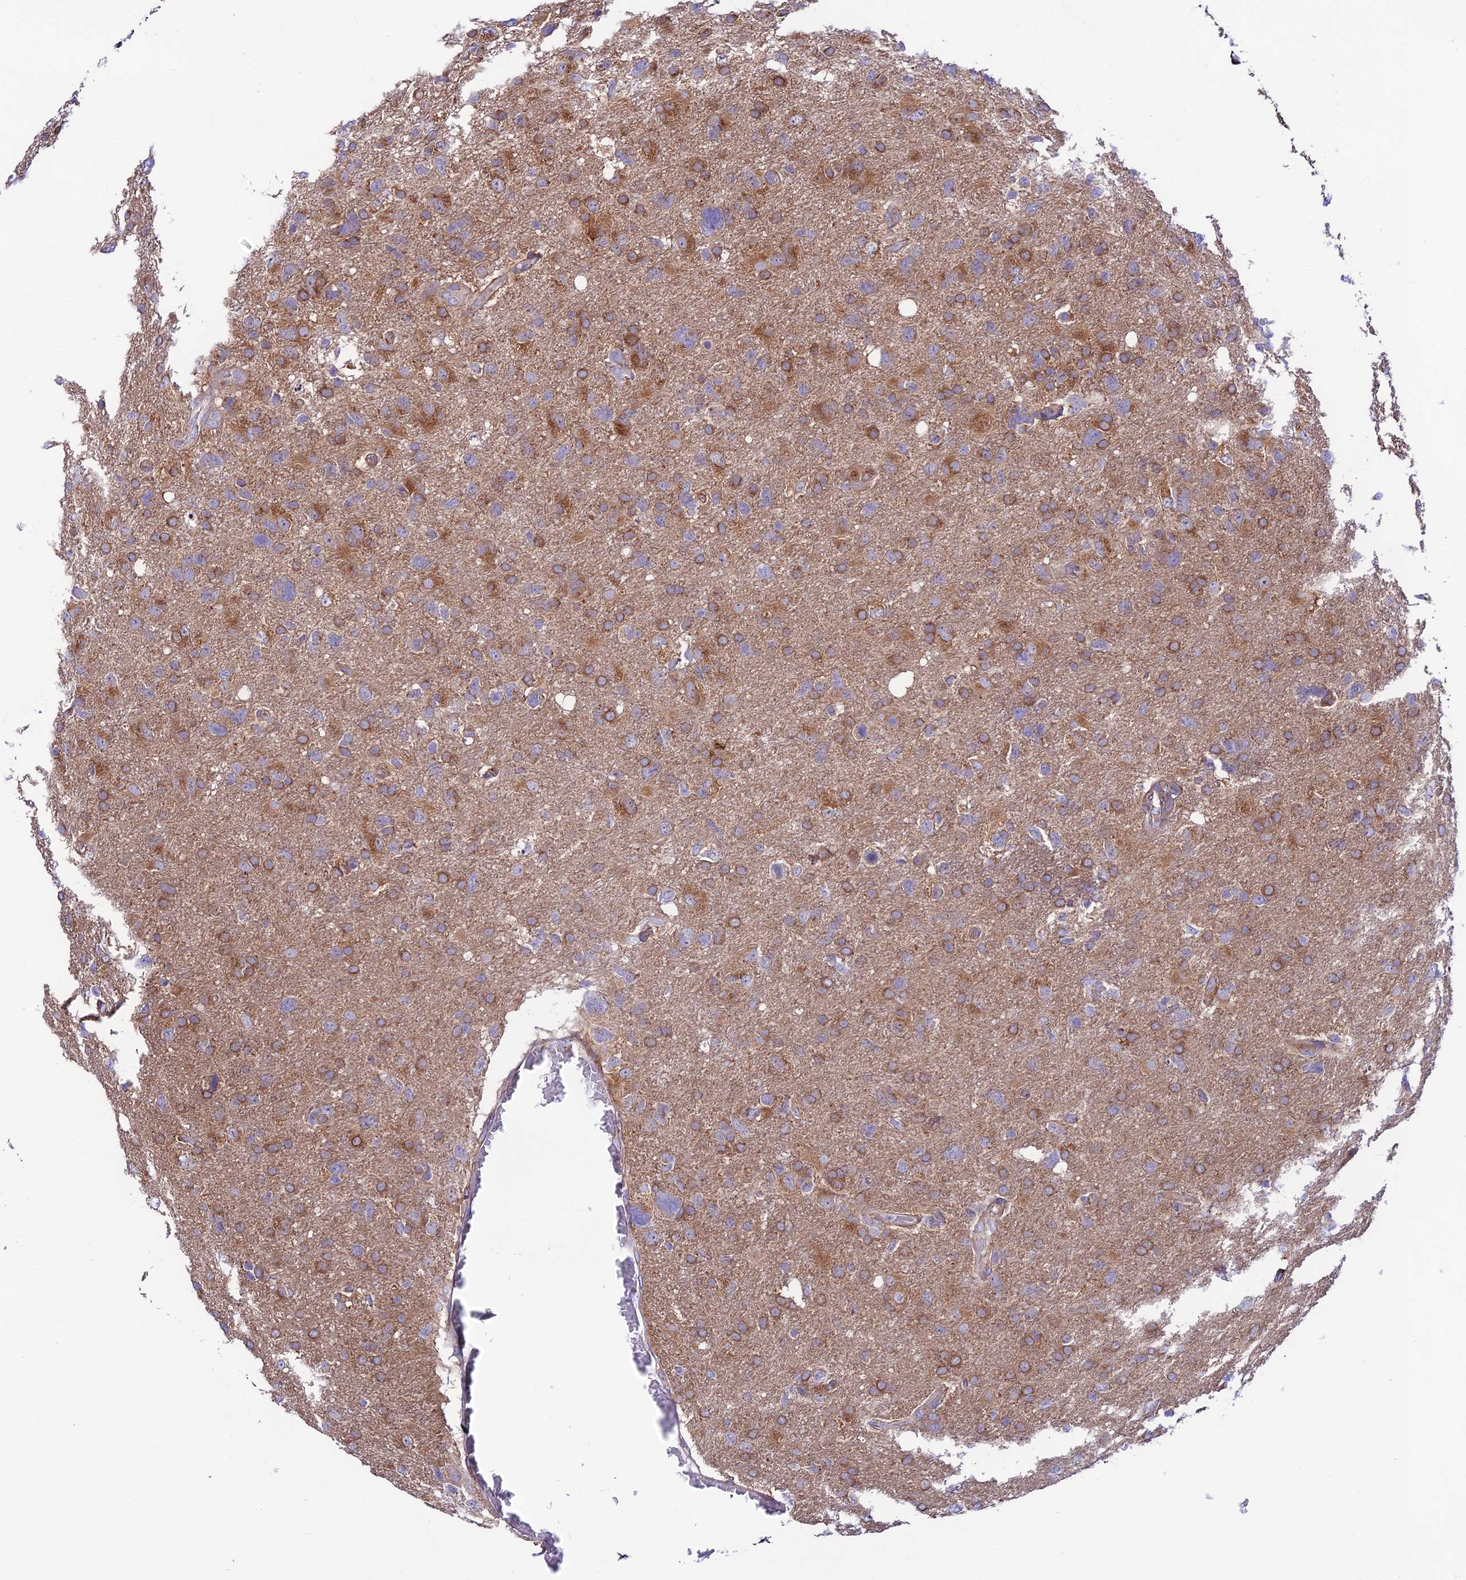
{"staining": {"intensity": "moderate", "quantity": "25%-75%", "location": "cytoplasmic/membranous"}, "tissue": "glioma", "cell_type": "Tumor cells", "image_type": "cancer", "snomed": [{"axis": "morphology", "description": "Glioma, malignant, High grade"}, {"axis": "topography", "description": "Brain"}], "caption": "Immunohistochemical staining of glioma demonstrates medium levels of moderate cytoplasmic/membranous protein expression in approximately 25%-75% of tumor cells. Nuclei are stained in blue.", "gene": "LACTB2", "patient": {"sex": "male", "age": 61}}